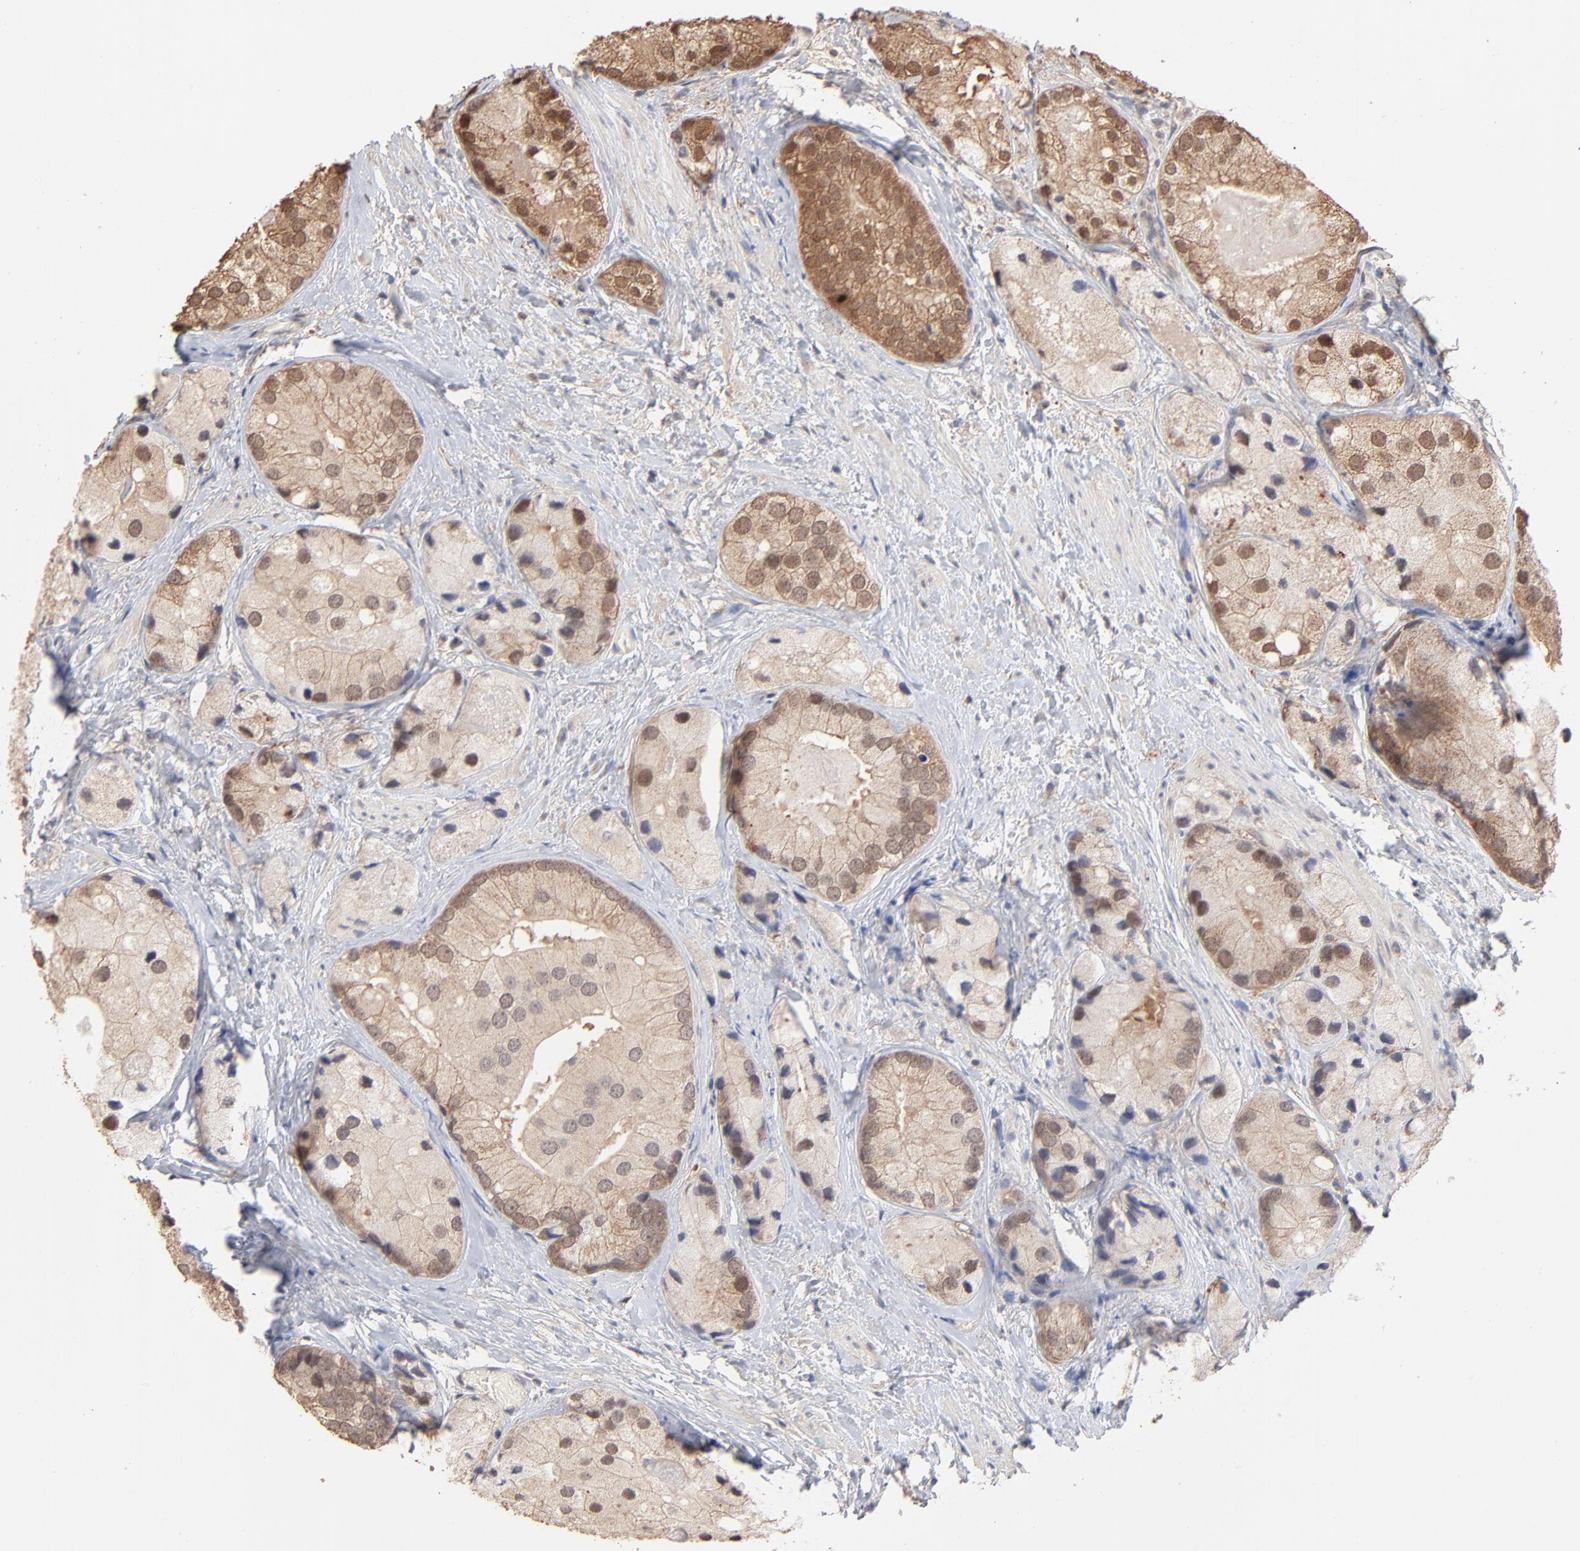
{"staining": {"intensity": "moderate", "quantity": "25%-75%", "location": "cytoplasmic/membranous,nuclear"}, "tissue": "prostate cancer", "cell_type": "Tumor cells", "image_type": "cancer", "snomed": [{"axis": "morphology", "description": "Adenocarcinoma, Low grade"}, {"axis": "topography", "description": "Prostate"}], "caption": "Moderate cytoplasmic/membranous and nuclear positivity is seen in approximately 25%-75% of tumor cells in prostate low-grade adenocarcinoma. The protein is shown in brown color, while the nuclei are stained blue.", "gene": "MSL2", "patient": {"sex": "male", "age": 69}}